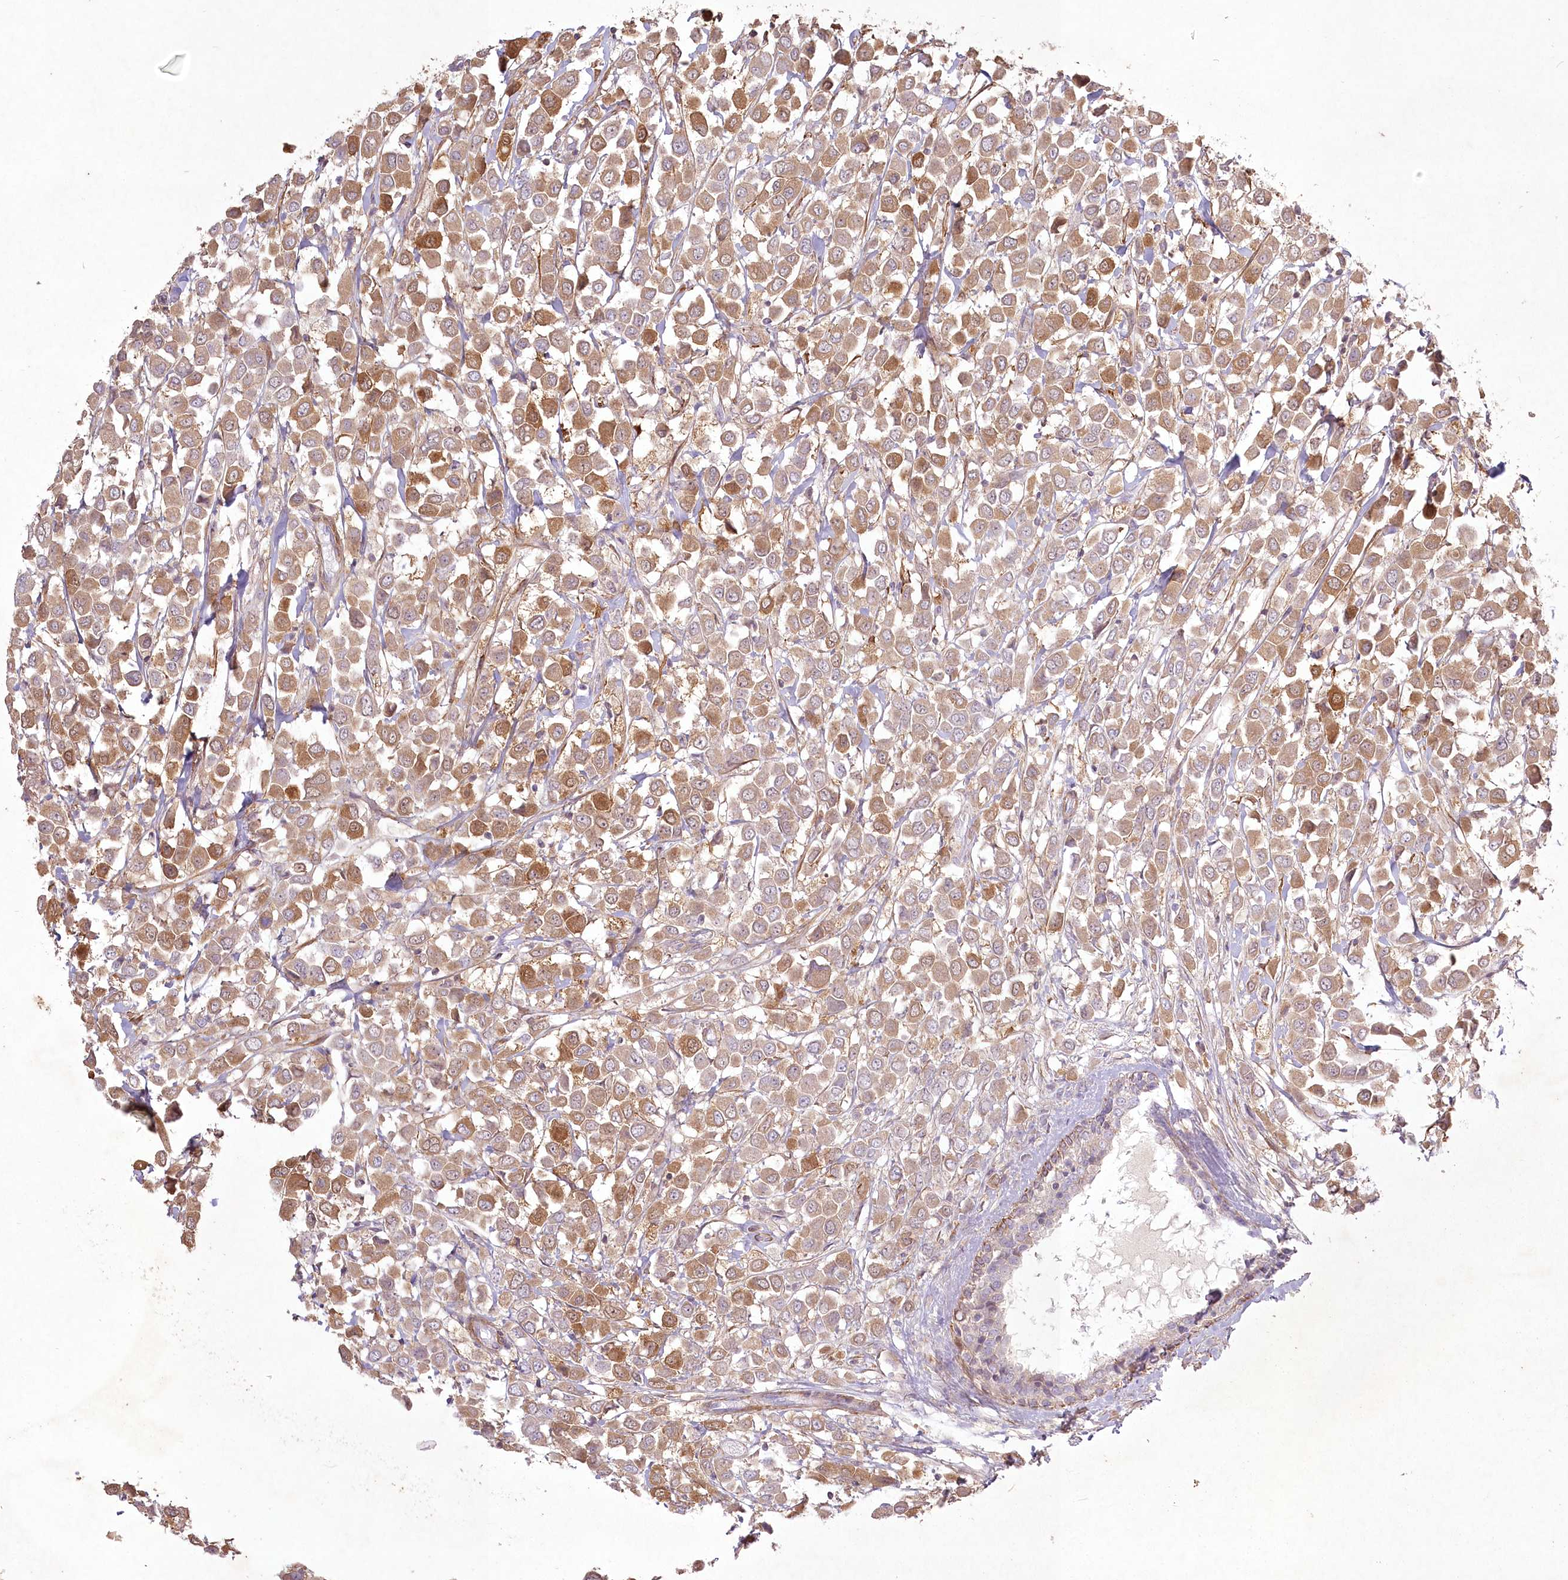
{"staining": {"intensity": "moderate", "quantity": ">75%", "location": "cytoplasmic/membranous"}, "tissue": "breast cancer", "cell_type": "Tumor cells", "image_type": "cancer", "snomed": [{"axis": "morphology", "description": "Duct carcinoma"}, {"axis": "topography", "description": "Breast"}], "caption": "Human infiltrating ductal carcinoma (breast) stained with a brown dye shows moderate cytoplasmic/membranous positive positivity in about >75% of tumor cells.", "gene": "INPP4B", "patient": {"sex": "female", "age": 61}}